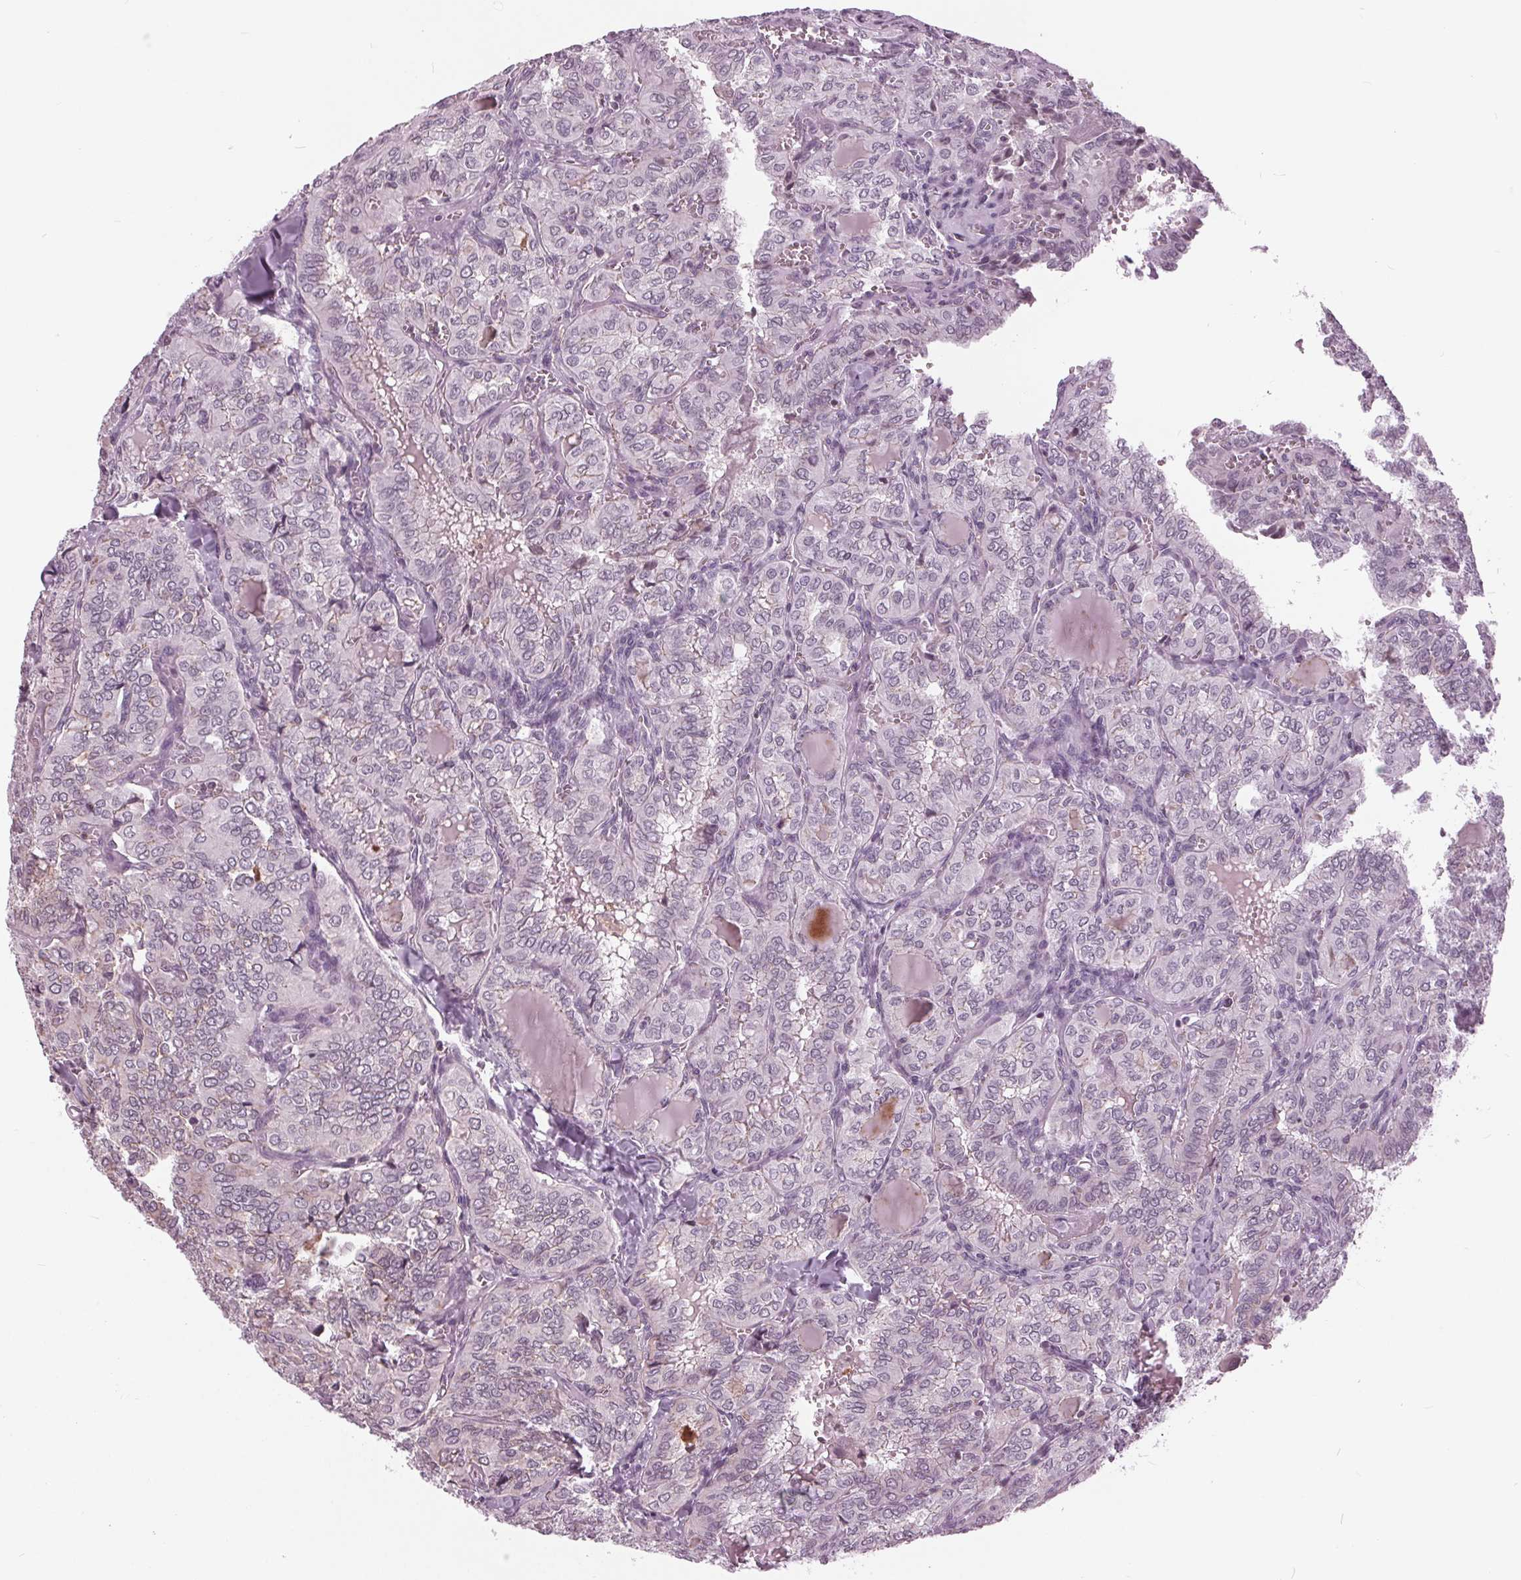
{"staining": {"intensity": "negative", "quantity": "none", "location": "none"}, "tissue": "thyroid cancer", "cell_type": "Tumor cells", "image_type": "cancer", "snomed": [{"axis": "morphology", "description": "Papillary adenocarcinoma, NOS"}, {"axis": "topography", "description": "Thyroid gland"}], "caption": "Image shows no significant protein expression in tumor cells of papillary adenocarcinoma (thyroid).", "gene": "SLC9A4", "patient": {"sex": "female", "age": 41}}